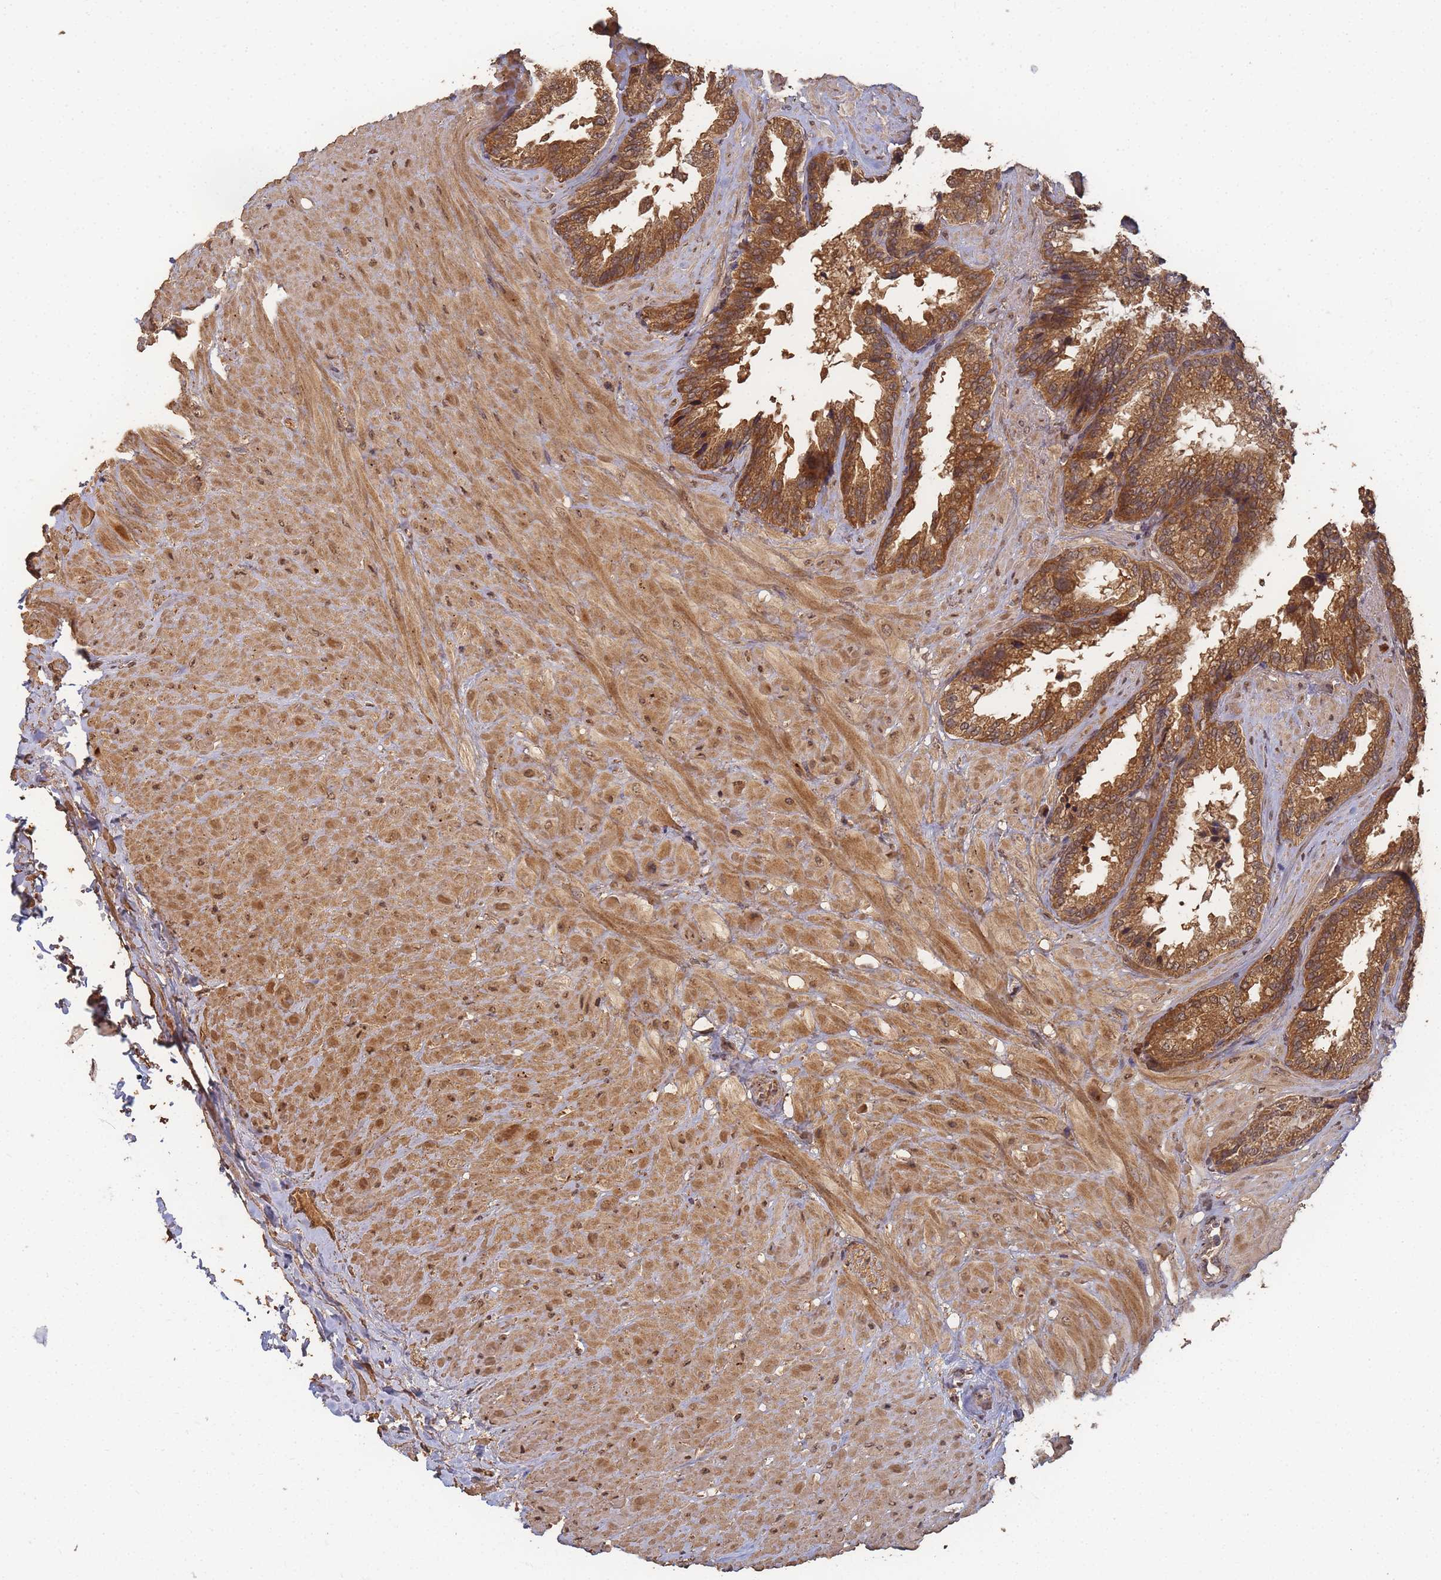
{"staining": {"intensity": "moderate", "quantity": ">75%", "location": "cytoplasmic/membranous"}, "tissue": "seminal vesicle", "cell_type": "Glandular cells", "image_type": "normal", "snomed": [{"axis": "morphology", "description": "Normal tissue, NOS"}, {"axis": "topography", "description": "Seminal veicle"}], "caption": "Immunohistochemistry image of unremarkable human seminal vesicle stained for a protein (brown), which exhibits medium levels of moderate cytoplasmic/membranous positivity in approximately >75% of glandular cells.", "gene": "ALKBH1", "patient": {"sex": "male", "age": 46}}